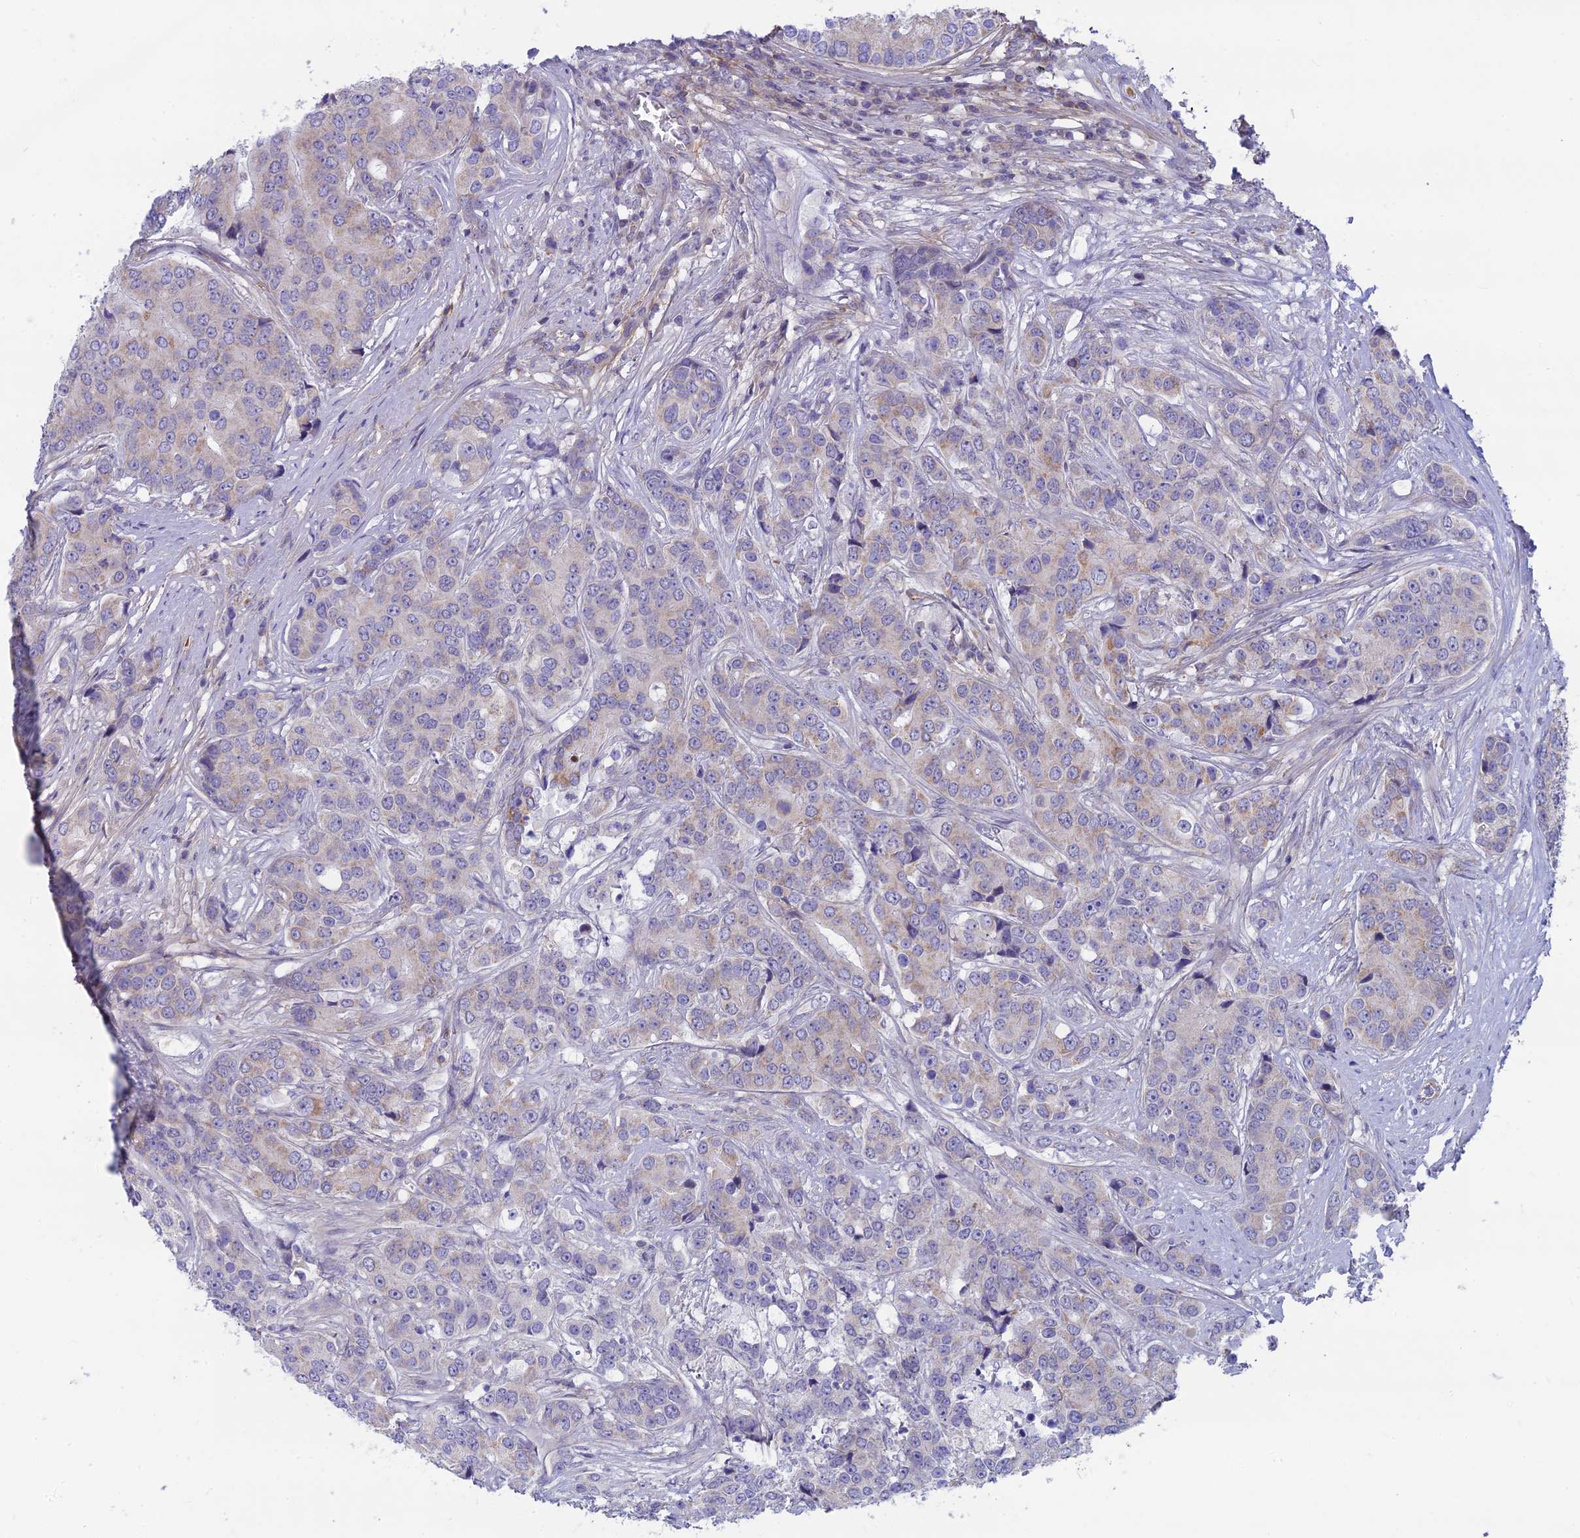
{"staining": {"intensity": "weak", "quantity": "<25%", "location": "cytoplasmic/membranous"}, "tissue": "prostate cancer", "cell_type": "Tumor cells", "image_type": "cancer", "snomed": [{"axis": "morphology", "description": "Adenocarcinoma, High grade"}, {"axis": "topography", "description": "Prostate"}], "caption": "The immunohistochemistry image has no significant expression in tumor cells of high-grade adenocarcinoma (prostate) tissue.", "gene": "PLAC9", "patient": {"sex": "male", "age": 62}}